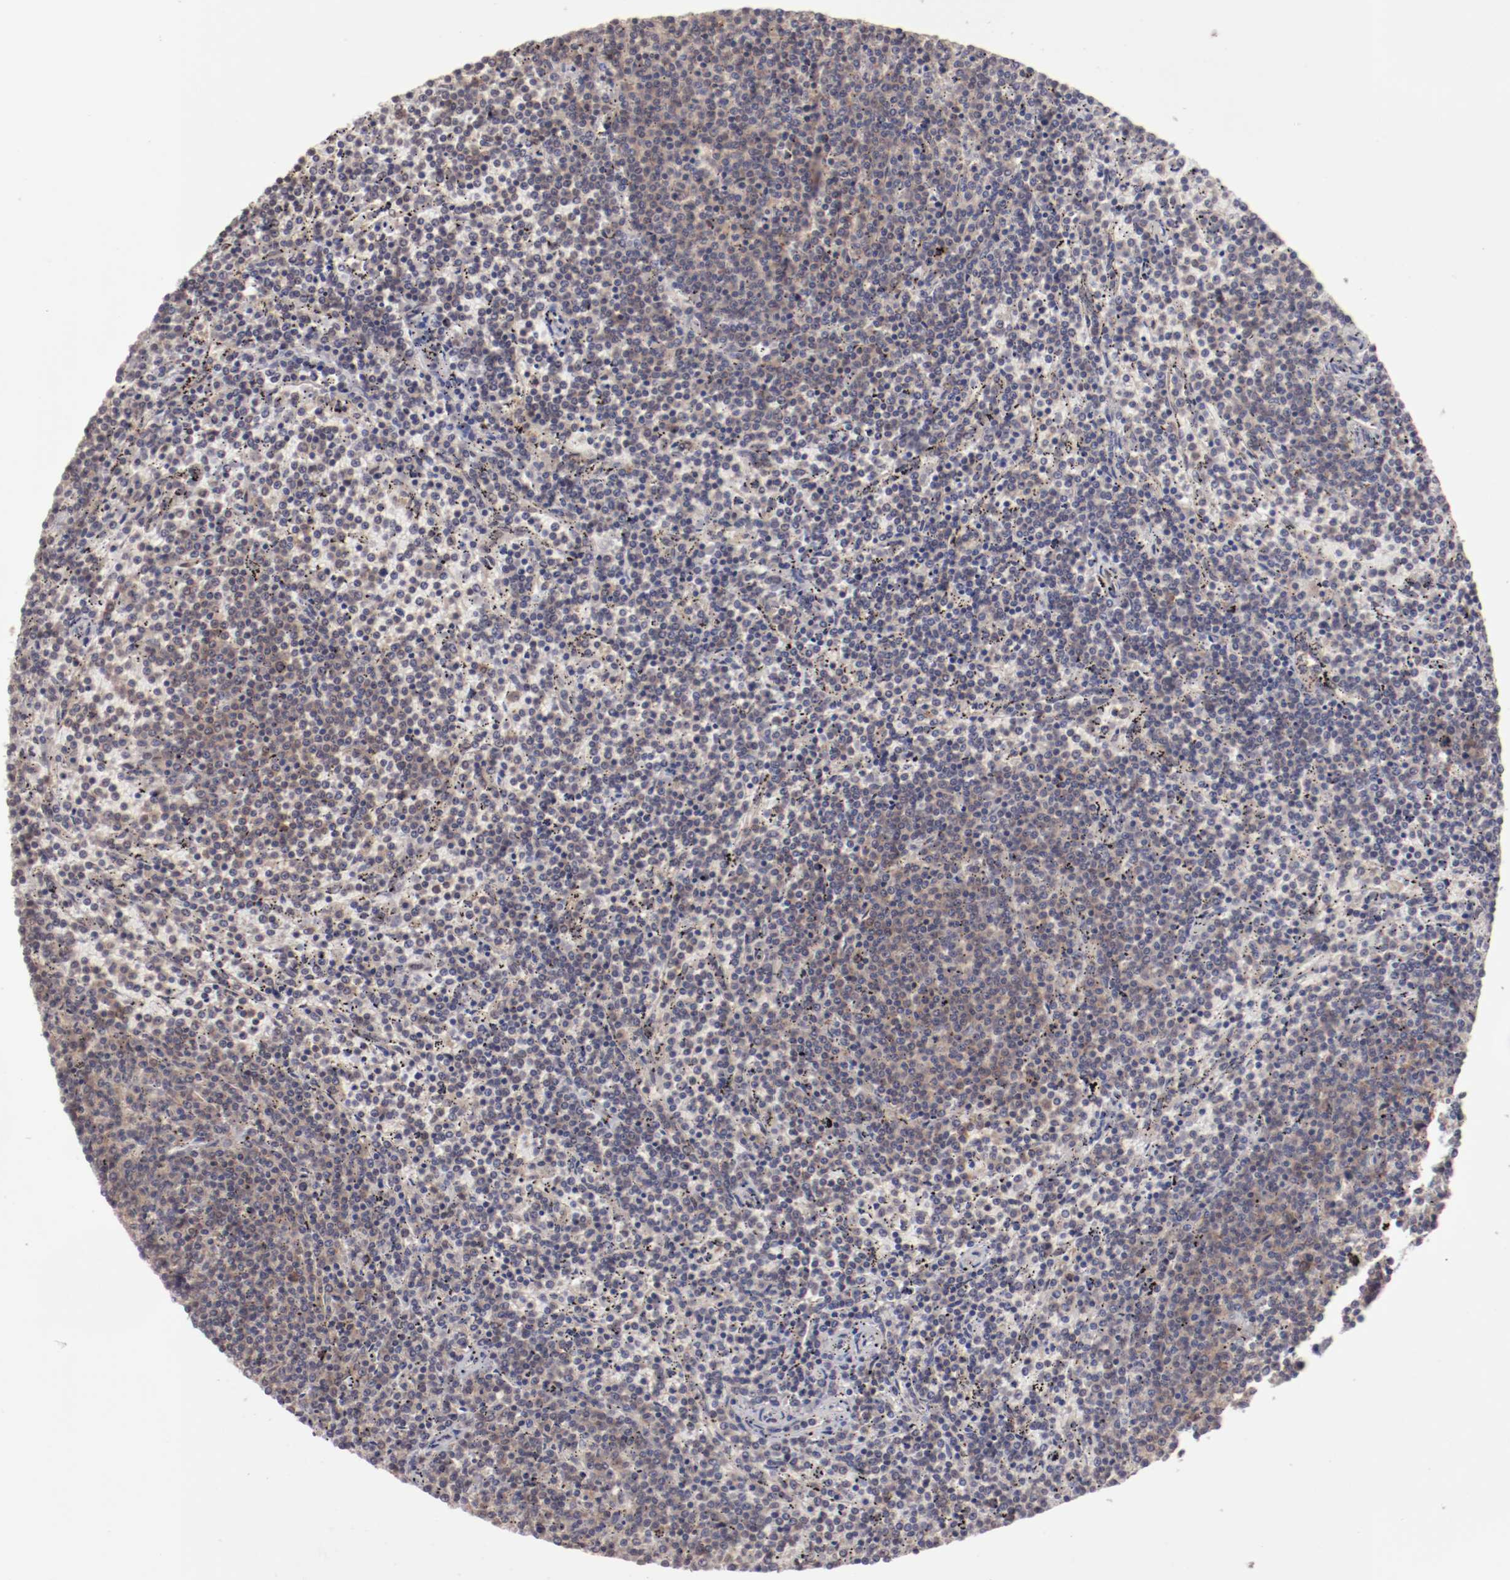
{"staining": {"intensity": "weak", "quantity": "25%-75%", "location": "cytoplasmic/membranous"}, "tissue": "lymphoma", "cell_type": "Tumor cells", "image_type": "cancer", "snomed": [{"axis": "morphology", "description": "Malignant lymphoma, non-Hodgkin's type, Low grade"}, {"axis": "topography", "description": "Spleen"}], "caption": "Weak cytoplasmic/membranous expression for a protein is appreciated in approximately 25%-75% of tumor cells of lymphoma using immunohistochemistry (IHC).", "gene": "ARNT", "patient": {"sex": "female", "age": 50}}